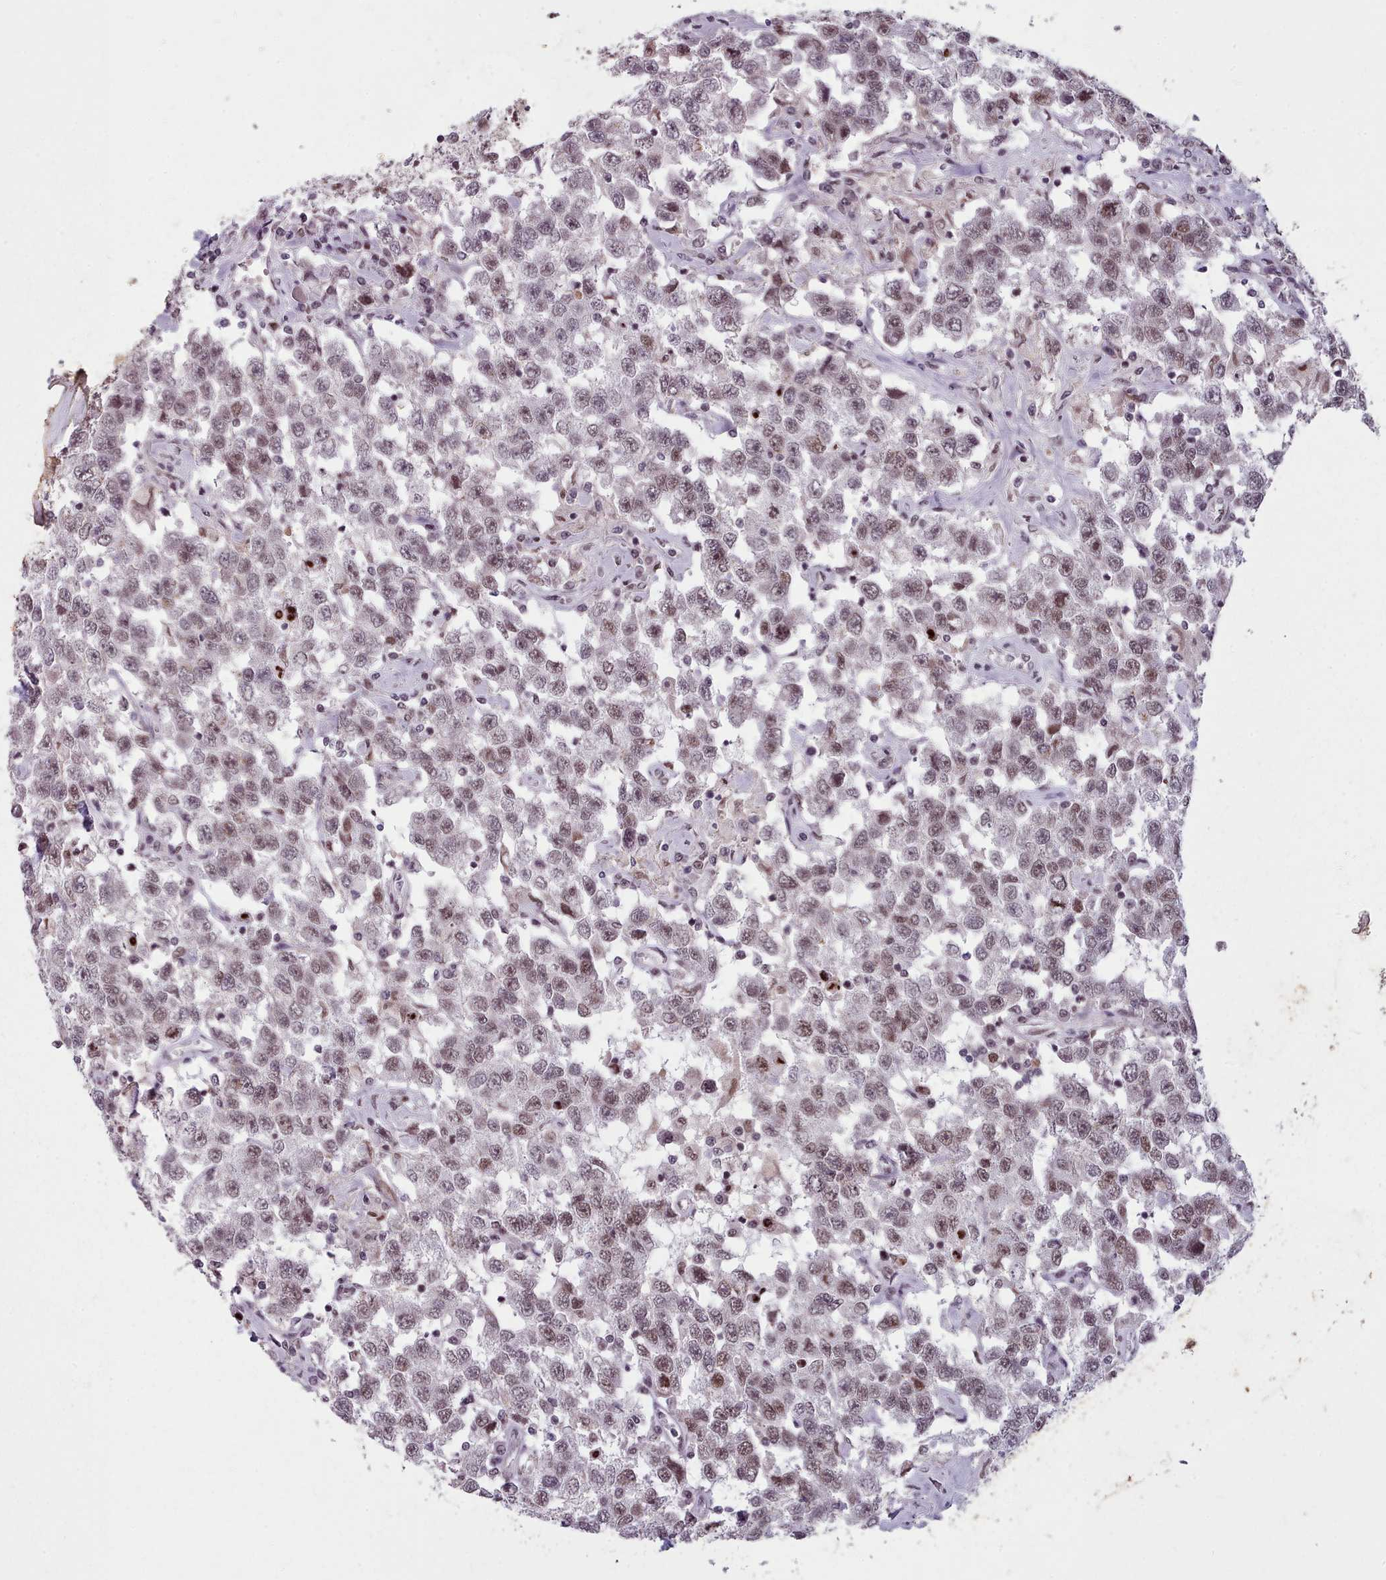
{"staining": {"intensity": "moderate", "quantity": ">75%", "location": "nuclear"}, "tissue": "testis cancer", "cell_type": "Tumor cells", "image_type": "cancer", "snomed": [{"axis": "morphology", "description": "Seminoma, NOS"}, {"axis": "topography", "description": "Testis"}], "caption": "Immunohistochemistry of human testis seminoma demonstrates medium levels of moderate nuclear positivity in approximately >75% of tumor cells.", "gene": "SRRM1", "patient": {"sex": "male", "age": 41}}